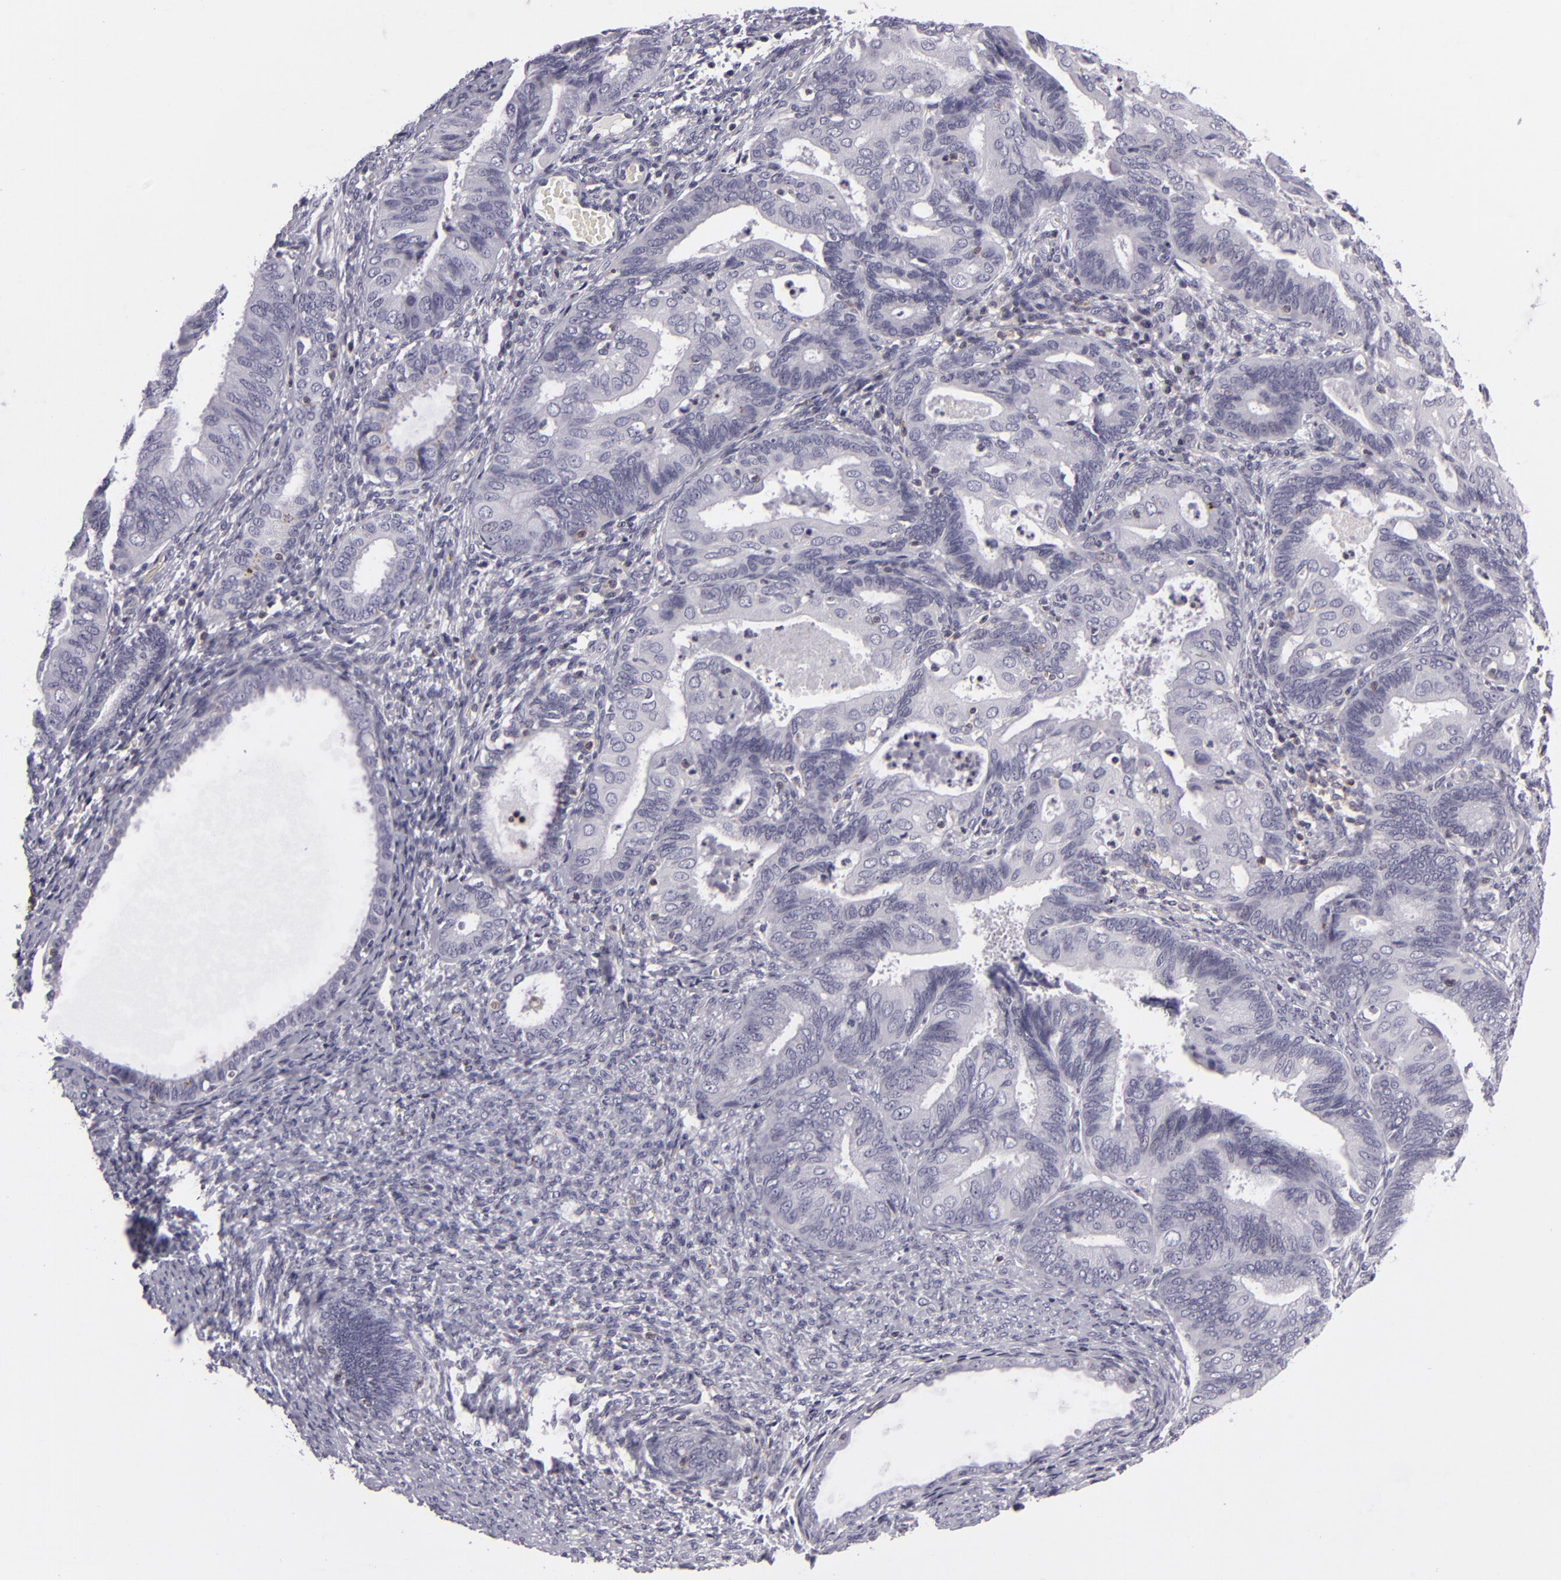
{"staining": {"intensity": "strong", "quantity": ">75%", "location": "cytoplasmic/membranous"}, "tissue": "endometrial cancer", "cell_type": "Tumor cells", "image_type": "cancer", "snomed": [{"axis": "morphology", "description": "Adenocarcinoma, NOS"}, {"axis": "topography", "description": "Endometrium"}], "caption": "Immunohistochemistry of endometrial cancer reveals high levels of strong cytoplasmic/membranous expression in about >75% of tumor cells.", "gene": "KCNAB2", "patient": {"sex": "female", "age": 63}}